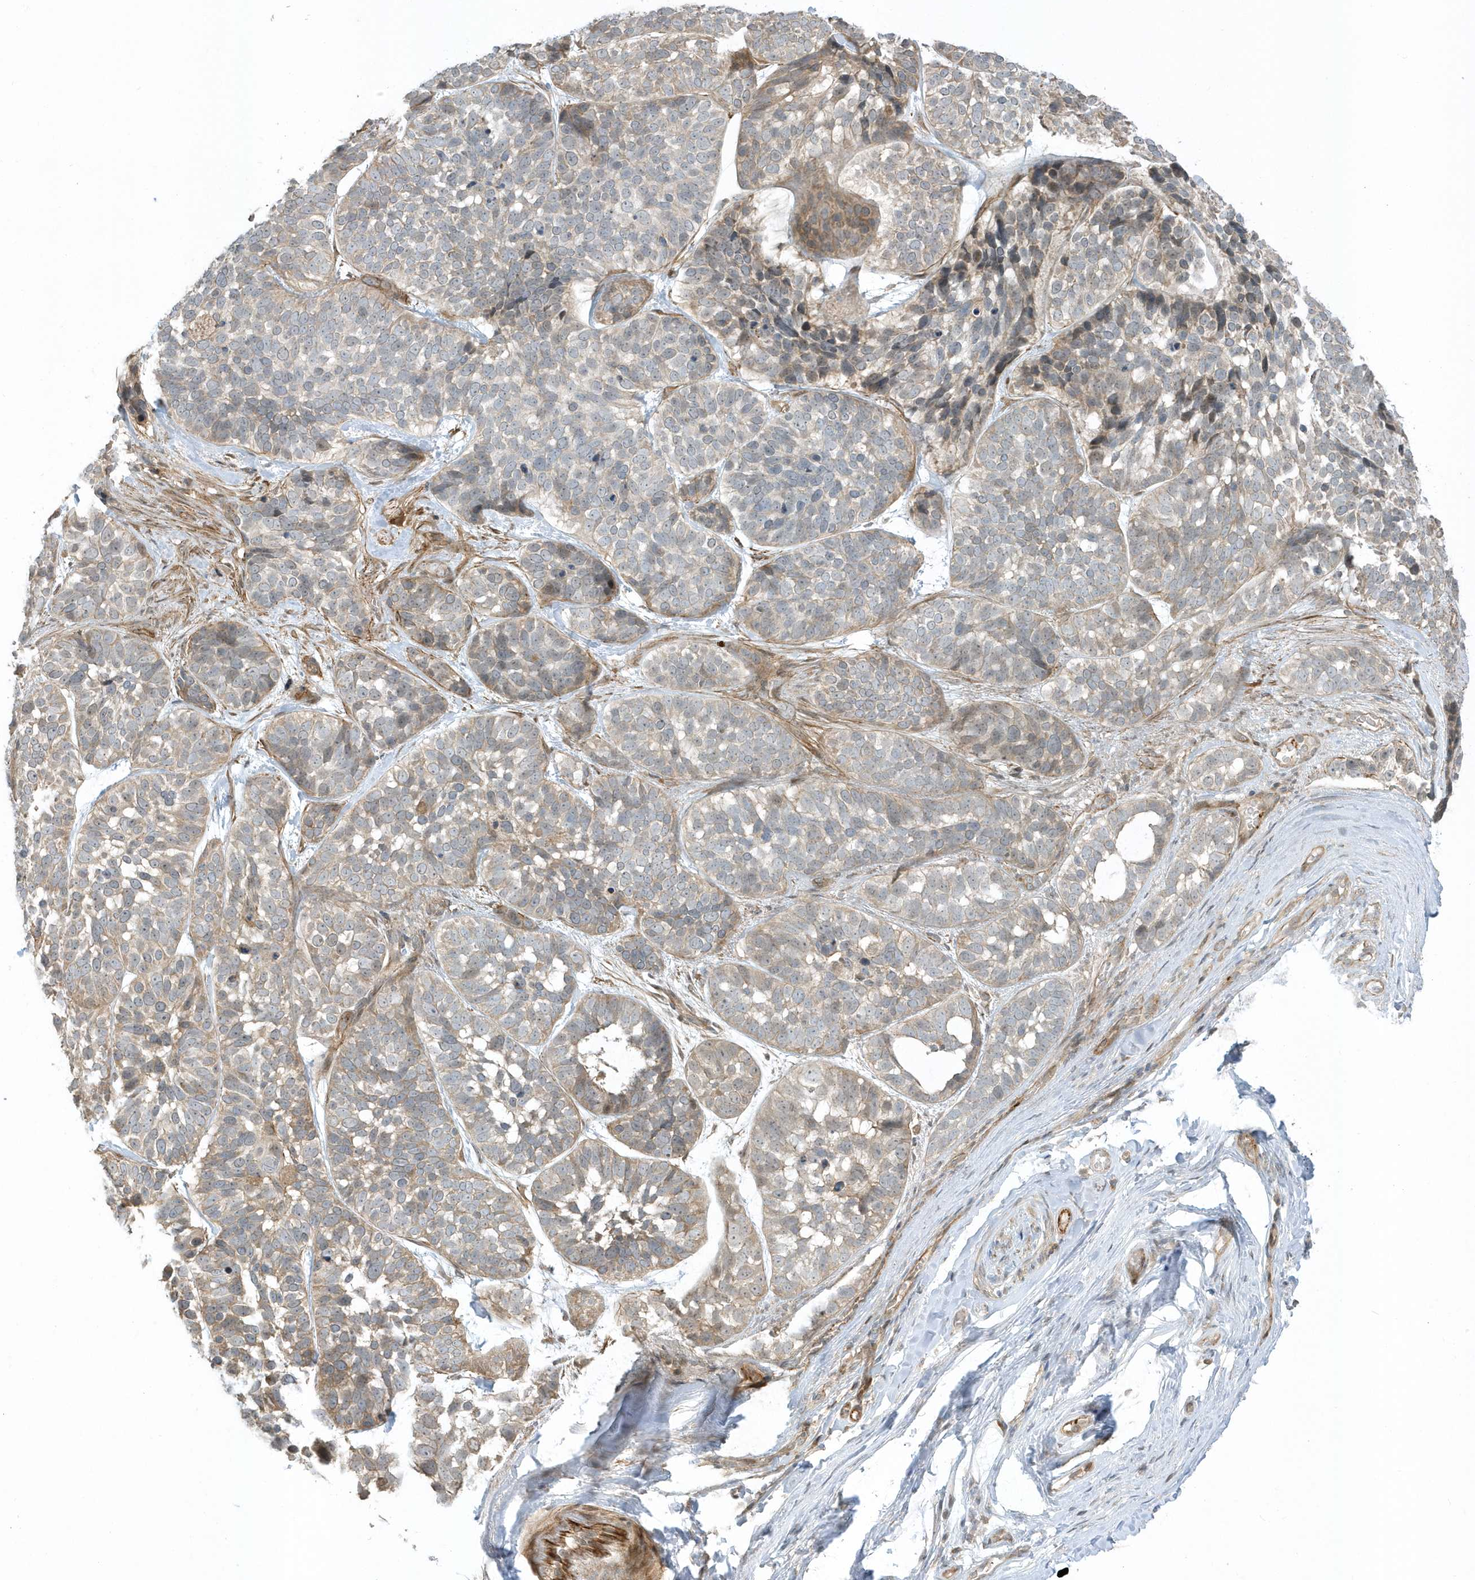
{"staining": {"intensity": "weak", "quantity": ">75%", "location": "cytoplasmic/membranous"}, "tissue": "skin cancer", "cell_type": "Tumor cells", "image_type": "cancer", "snomed": [{"axis": "morphology", "description": "Basal cell carcinoma"}, {"axis": "topography", "description": "Skin"}], "caption": "This photomicrograph exhibits immunohistochemistry (IHC) staining of skin basal cell carcinoma, with low weak cytoplasmic/membranous expression in approximately >75% of tumor cells.", "gene": "ZBTB8A", "patient": {"sex": "male", "age": 62}}